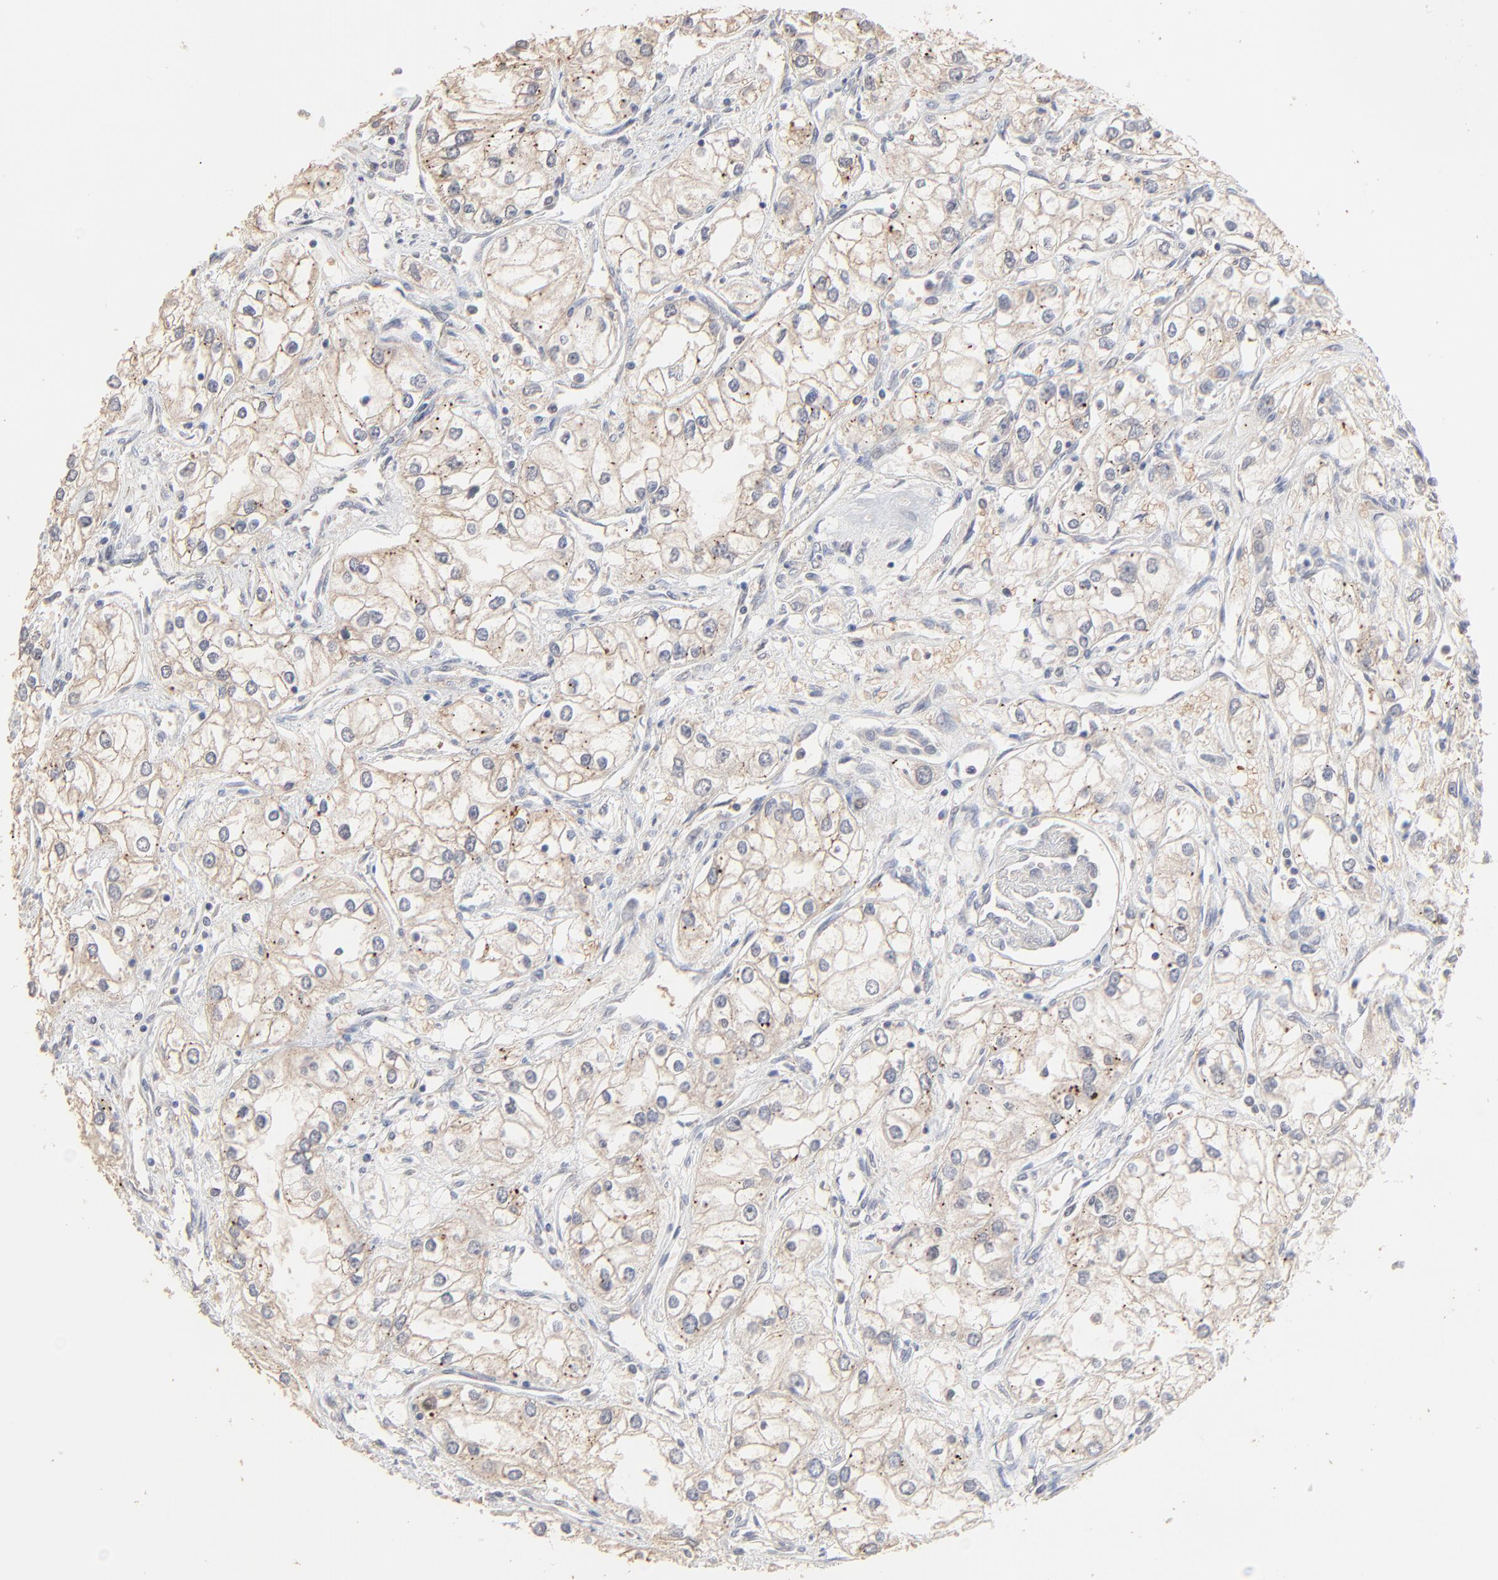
{"staining": {"intensity": "moderate", "quantity": ">75%", "location": "cytoplasmic/membranous"}, "tissue": "renal cancer", "cell_type": "Tumor cells", "image_type": "cancer", "snomed": [{"axis": "morphology", "description": "Adenocarcinoma, NOS"}, {"axis": "topography", "description": "Kidney"}], "caption": "Renal cancer stained with a protein marker displays moderate staining in tumor cells.", "gene": "FANCB", "patient": {"sex": "male", "age": 57}}